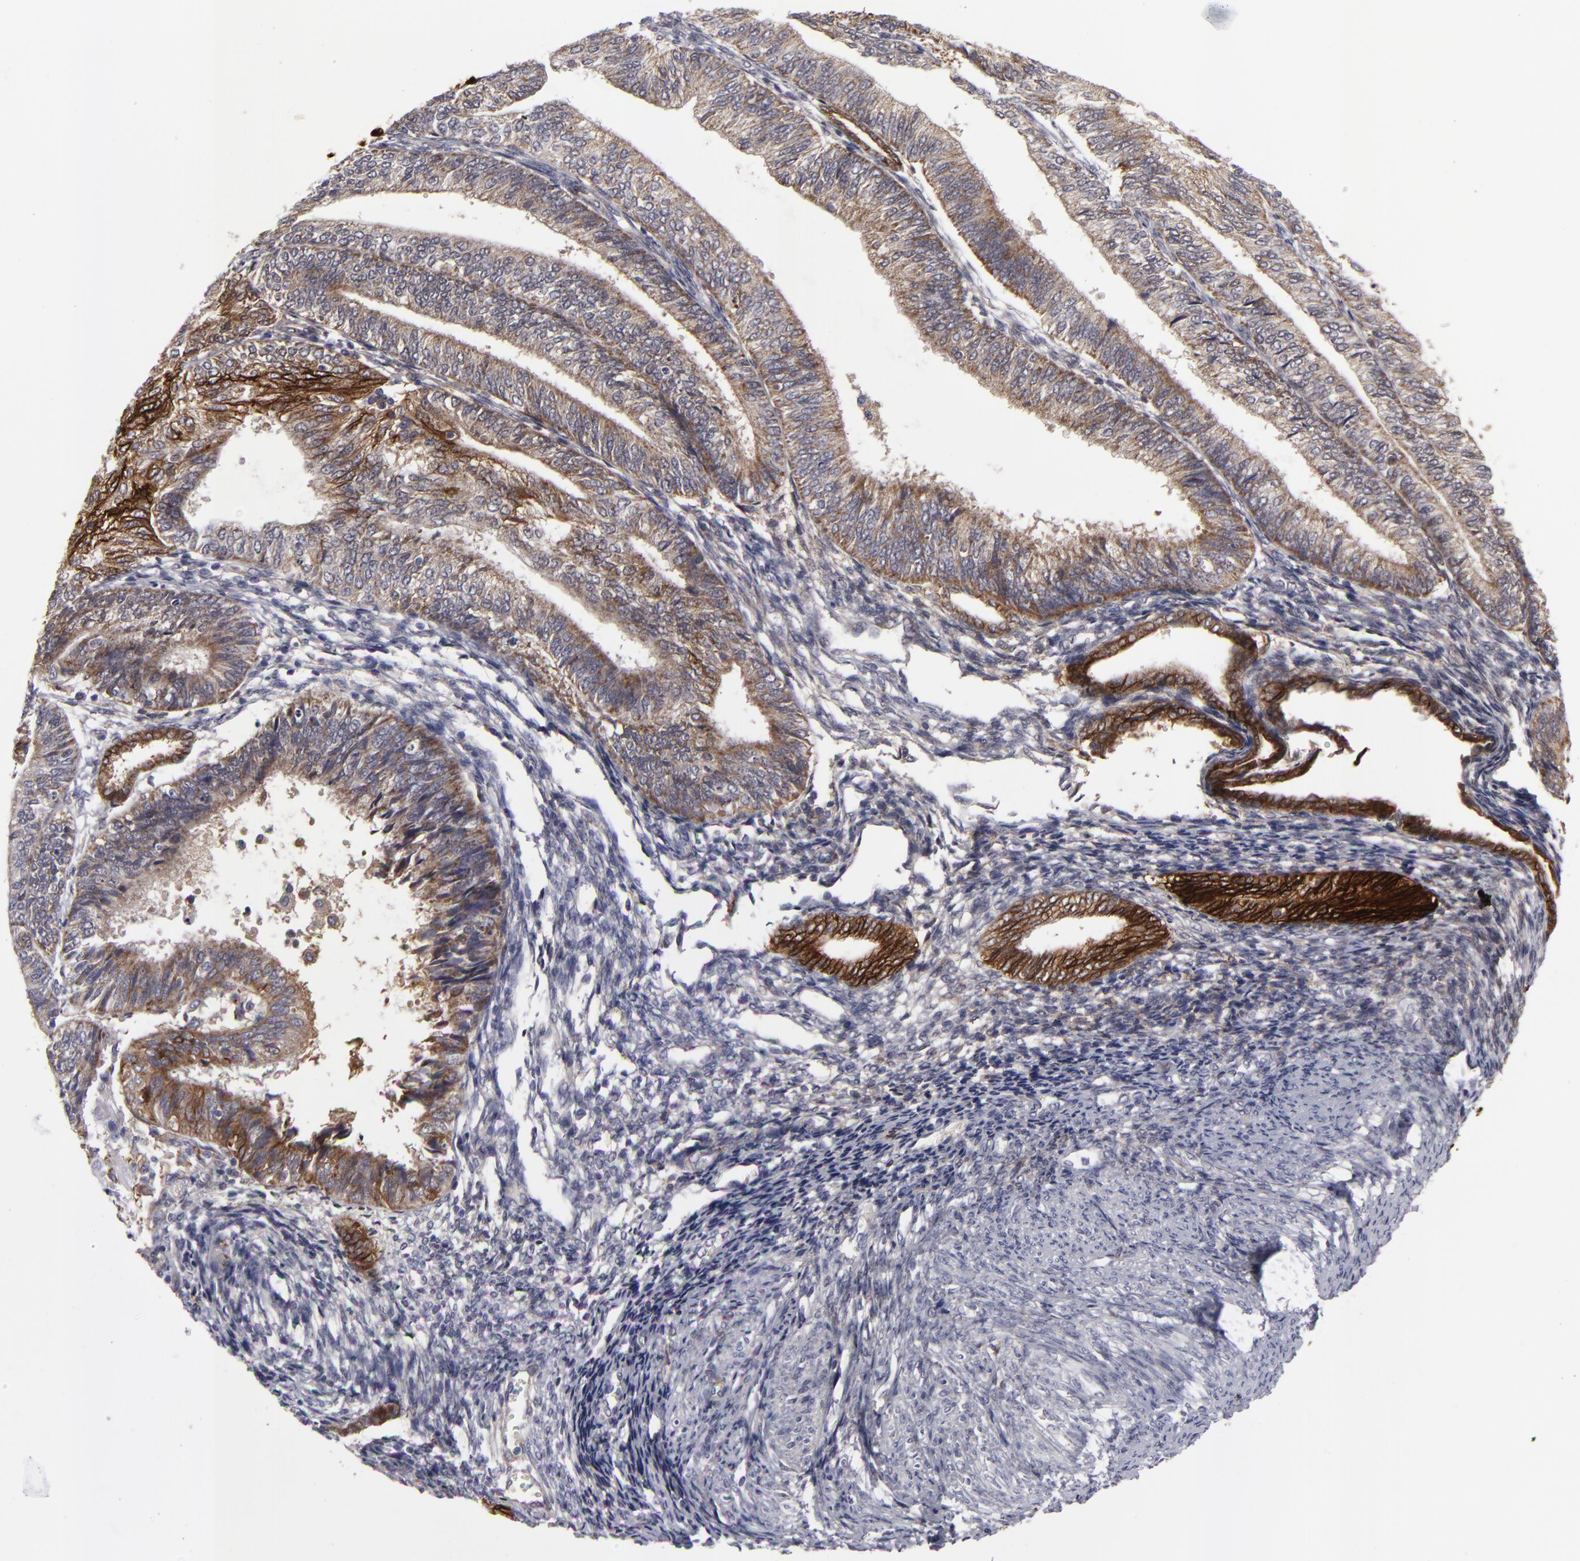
{"staining": {"intensity": "moderate", "quantity": "<25%", "location": "cytoplasmic/membranous"}, "tissue": "endometrial cancer", "cell_type": "Tumor cells", "image_type": "cancer", "snomed": [{"axis": "morphology", "description": "Adenocarcinoma, NOS"}, {"axis": "topography", "description": "Endometrium"}], "caption": "Approximately <25% of tumor cells in endometrial cancer display moderate cytoplasmic/membranous protein positivity as visualized by brown immunohistochemical staining.", "gene": "ALCAM", "patient": {"sex": "female", "age": 55}}